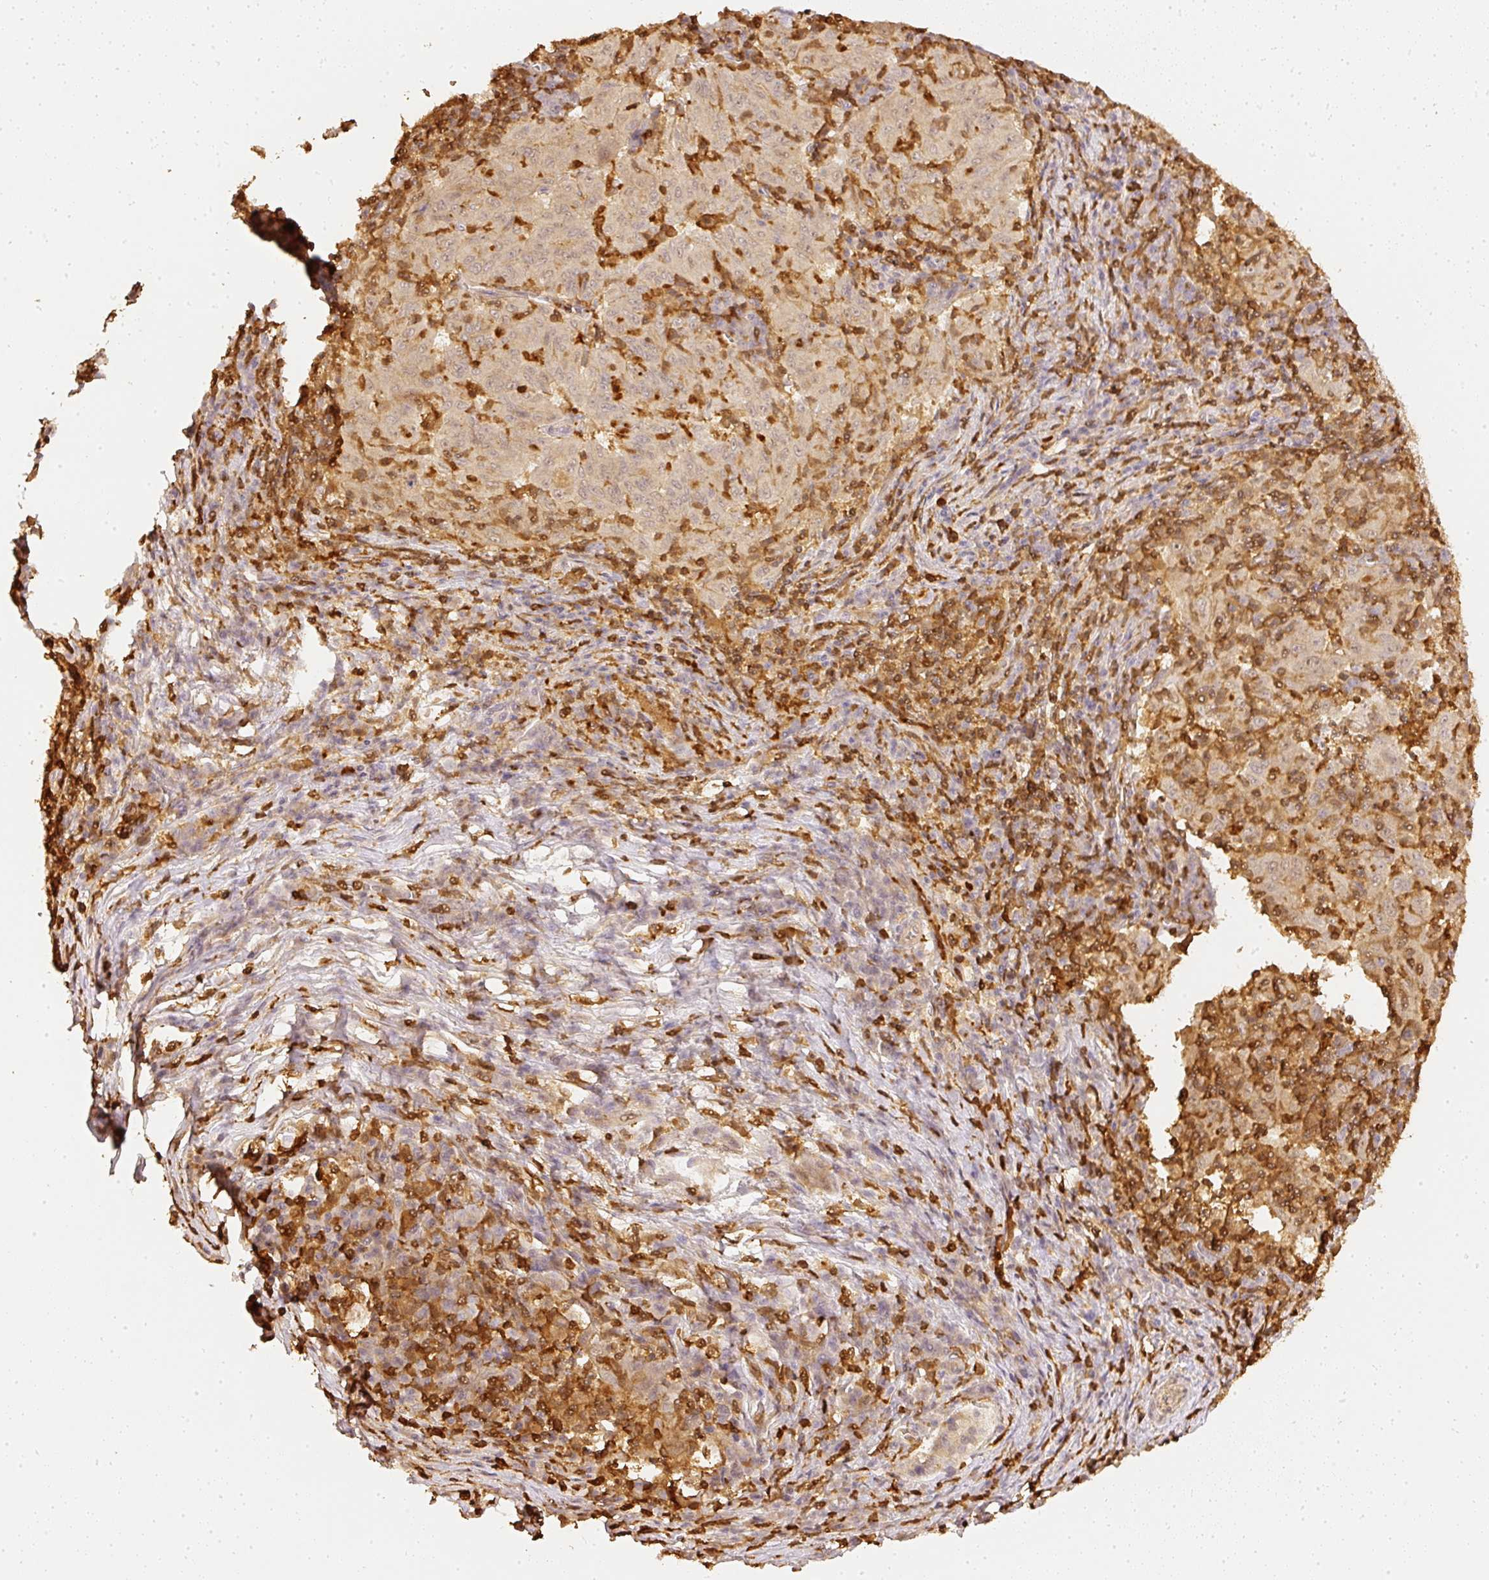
{"staining": {"intensity": "weak", "quantity": "<25%", "location": "cytoplasmic/membranous"}, "tissue": "pancreatic cancer", "cell_type": "Tumor cells", "image_type": "cancer", "snomed": [{"axis": "morphology", "description": "Adenocarcinoma, NOS"}, {"axis": "topography", "description": "Pancreas"}], "caption": "Immunohistochemistry (IHC) image of pancreatic adenocarcinoma stained for a protein (brown), which shows no expression in tumor cells. Nuclei are stained in blue.", "gene": "PFN1", "patient": {"sex": "male", "age": 63}}